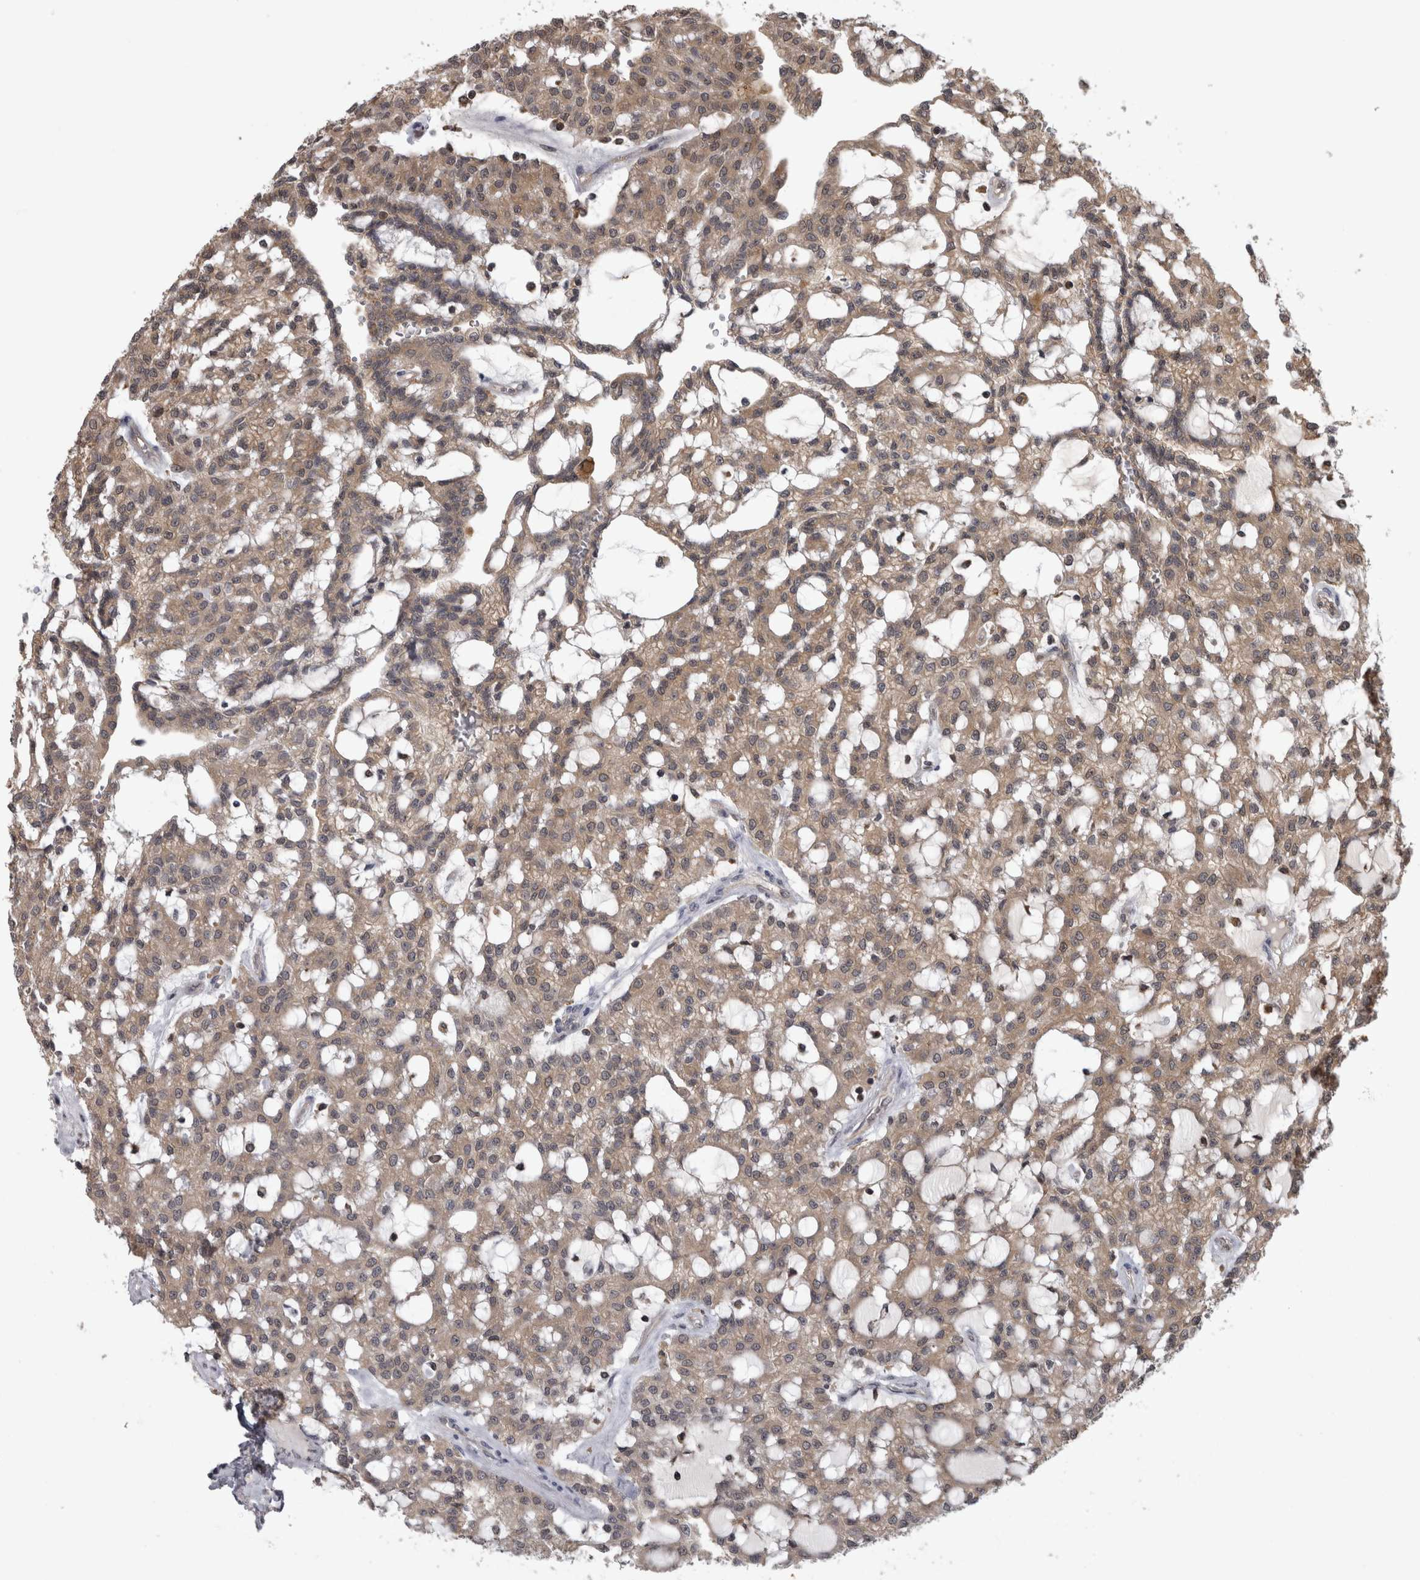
{"staining": {"intensity": "weak", "quantity": ">75%", "location": "cytoplasmic/membranous"}, "tissue": "renal cancer", "cell_type": "Tumor cells", "image_type": "cancer", "snomed": [{"axis": "morphology", "description": "Adenocarcinoma, NOS"}, {"axis": "topography", "description": "Kidney"}], "caption": "Immunohistochemistry (IHC) photomicrograph of renal cancer (adenocarcinoma) stained for a protein (brown), which demonstrates low levels of weak cytoplasmic/membranous expression in about >75% of tumor cells.", "gene": "APRT", "patient": {"sex": "male", "age": 63}}